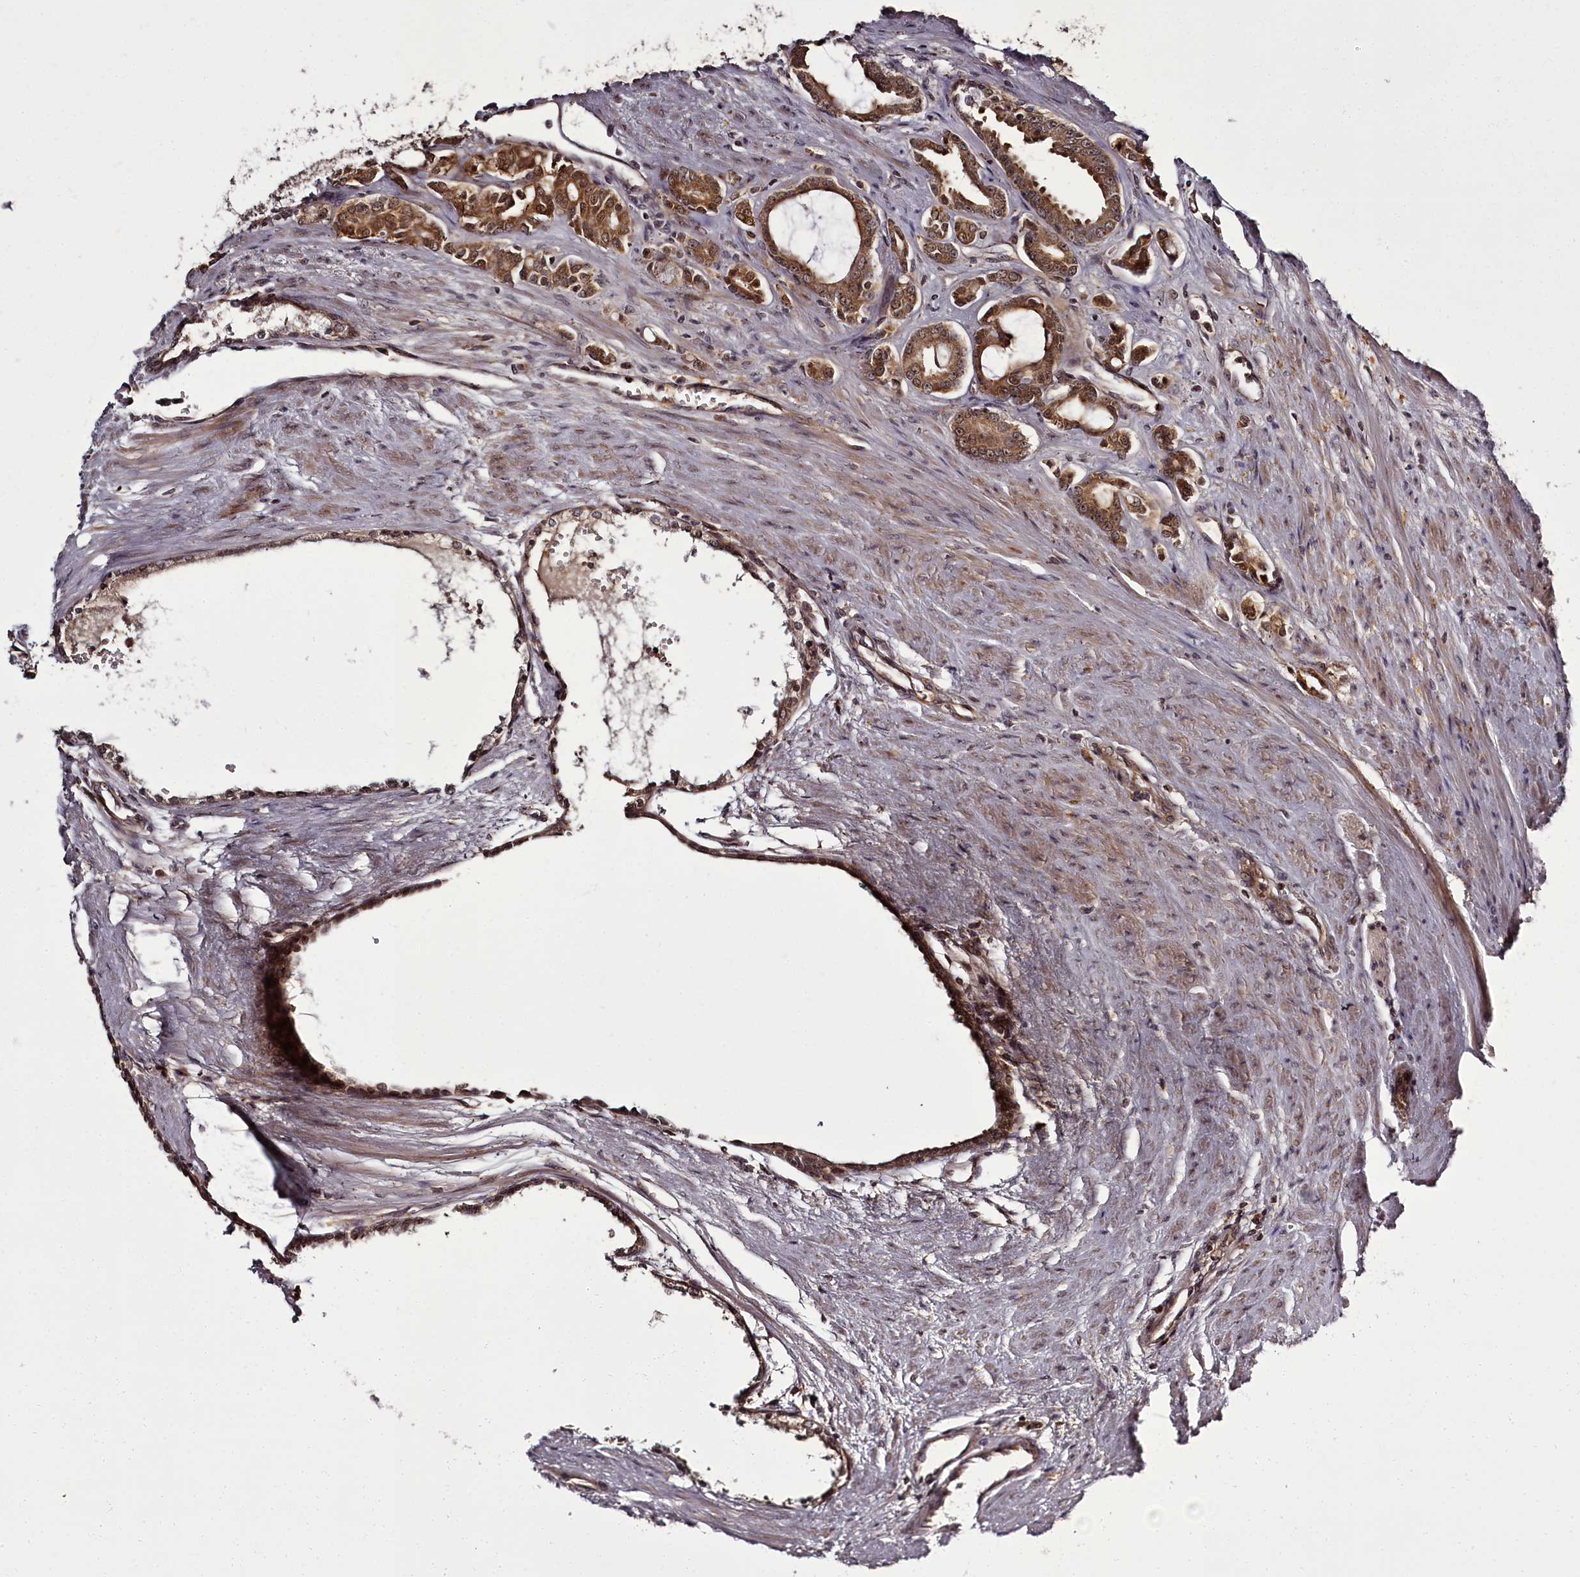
{"staining": {"intensity": "strong", "quantity": ">75%", "location": "cytoplasmic/membranous,nuclear"}, "tissue": "prostate cancer", "cell_type": "Tumor cells", "image_type": "cancer", "snomed": [{"axis": "morphology", "description": "Adenocarcinoma, High grade"}, {"axis": "topography", "description": "Prostate"}], "caption": "Prostate cancer (high-grade adenocarcinoma) stained with a protein marker reveals strong staining in tumor cells.", "gene": "PCBP2", "patient": {"sex": "male", "age": 72}}